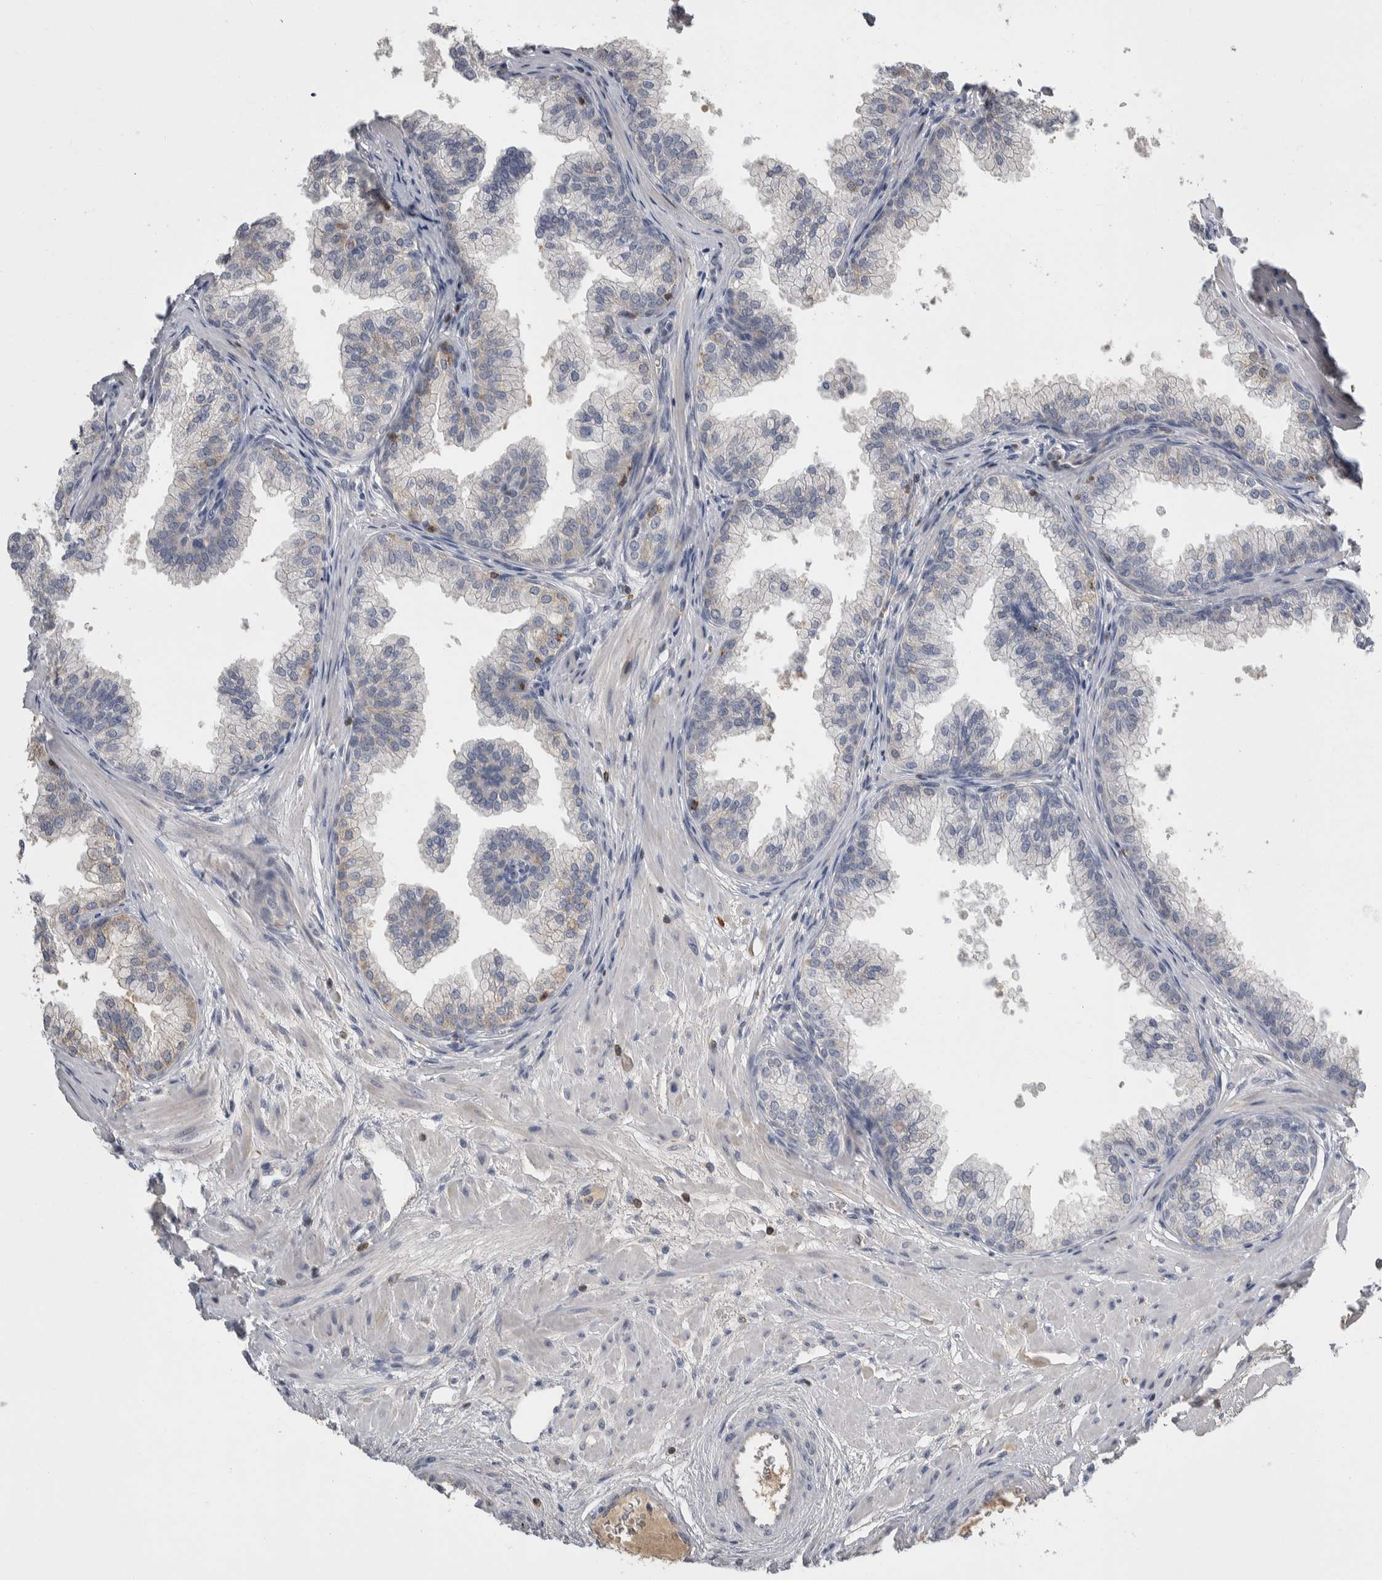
{"staining": {"intensity": "negative", "quantity": "none", "location": "none"}, "tissue": "prostate", "cell_type": "Glandular cells", "image_type": "normal", "snomed": [{"axis": "morphology", "description": "Normal tissue, NOS"}, {"axis": "morphology", "description": "Urothelial carcinoma, Low grade"}, {"axis": "topography", "description": "Urinary bladder"}, {"axis": "topography", "description": "Prostate"}], "caption": "Glandular cells are negative for protein expression in unremarkable human prostate. (Stains: DAB (3,3'-diaminobenzidine) immunohistochemistry with hematoxylin counter stain, Microscopy: brightfield microscopy at high magnification).", "gene": "CEP295NL", "patient": {"sex": "male", "age": 60}}